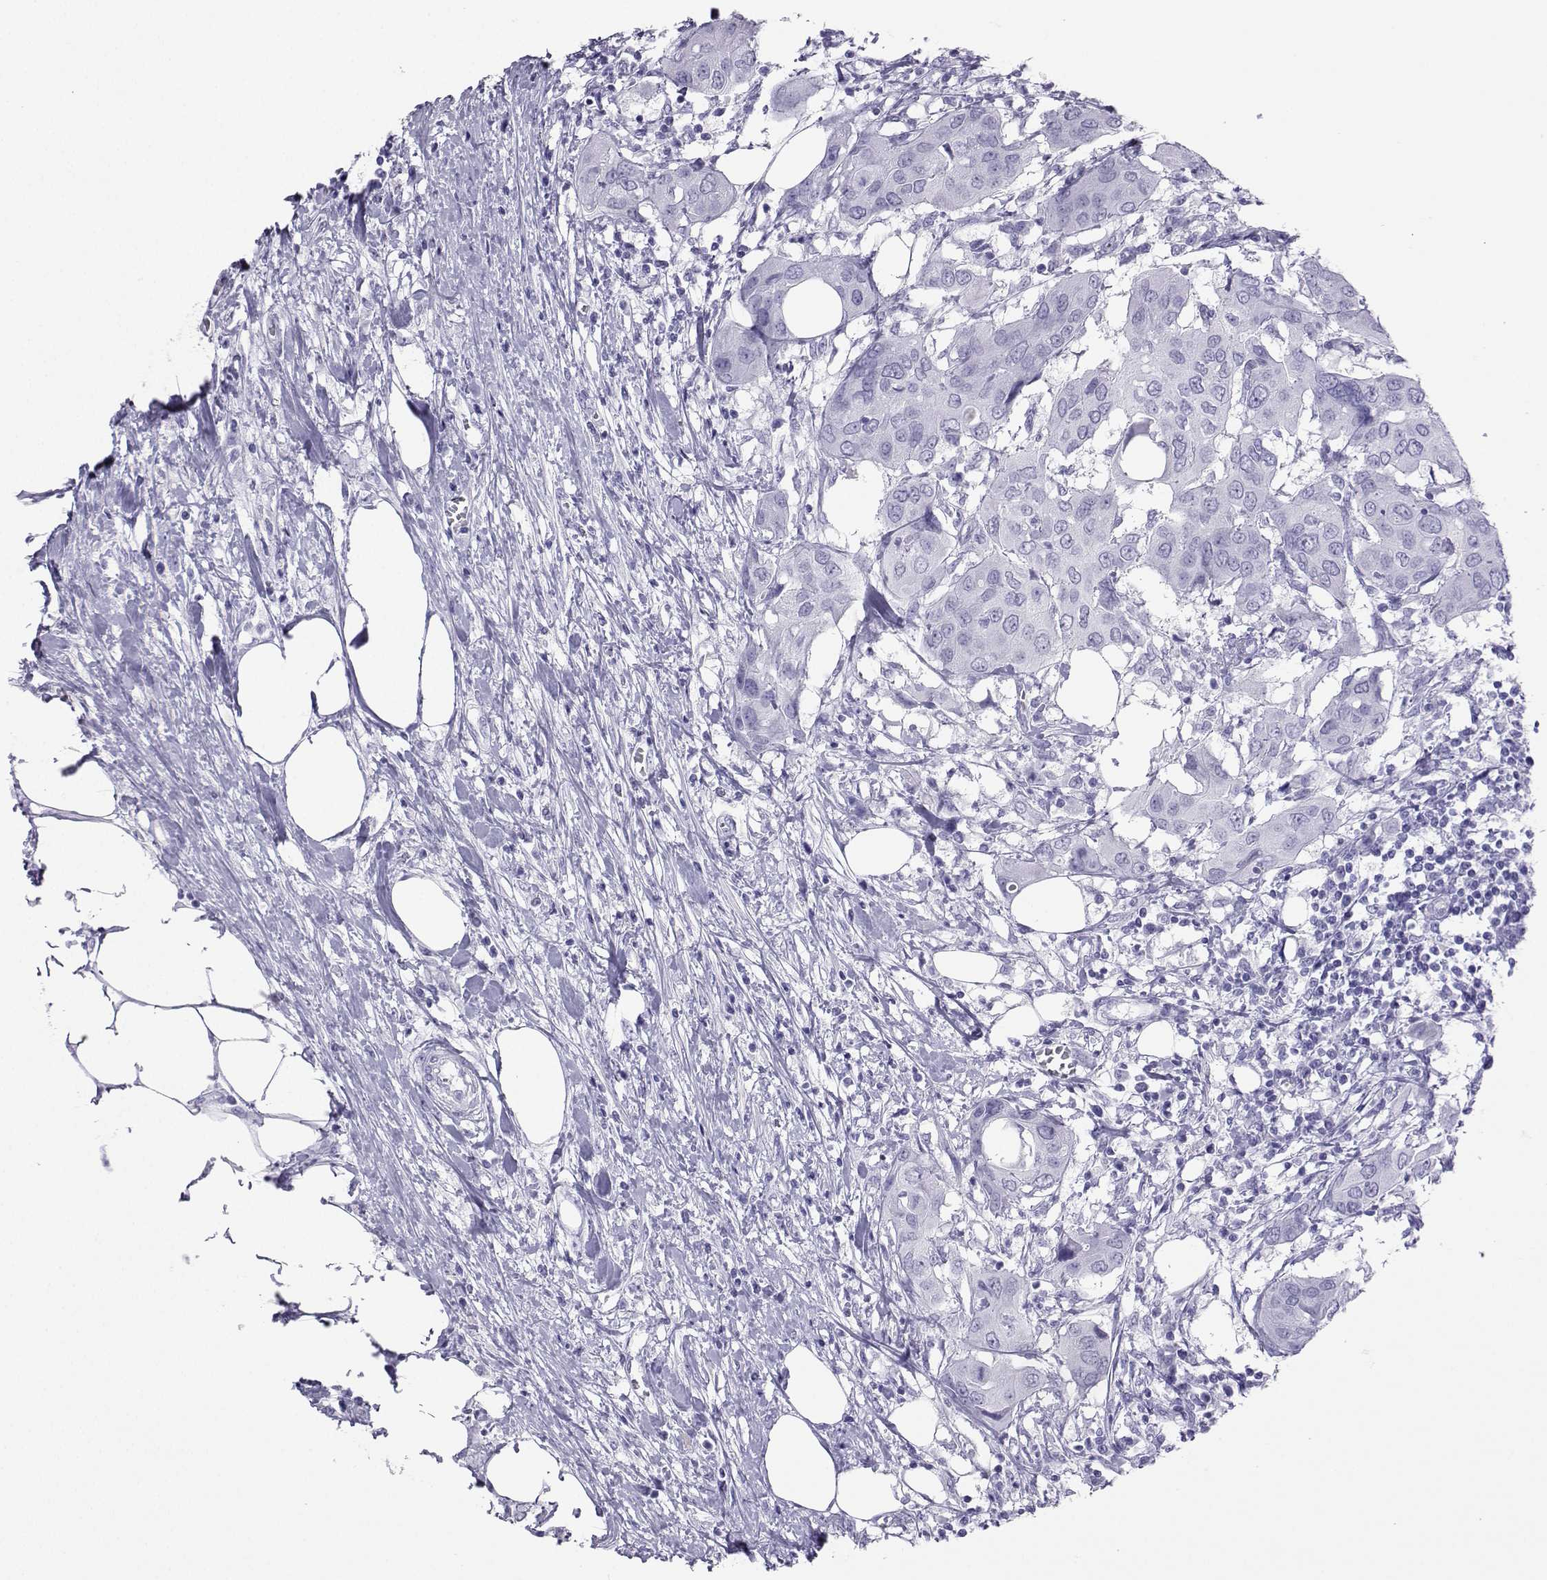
{"staining": {"intensity": "negative", "quantity": "none", "location": "none"}, "tissue": "urothelial cancer", "cell_type": "Tumor cells", "image_type": "cancer", "snomed": [{"axis": "morphology", "description": "Urothelial carcinoma, NOS"}, {"axis": "morphology", "description": "Urothelial carcinoma, High grade"}, {"axis": "topography", "description": "Urinary bladder"}], "caption": "Immunohistochemistry image of neoplastic tissue: human transitional cell carcinoma stained with DAB reveals no significant protein staining in tumor cells.", "gene": "LORICRIN", "patient": {"sex": "male", "age": 63}}